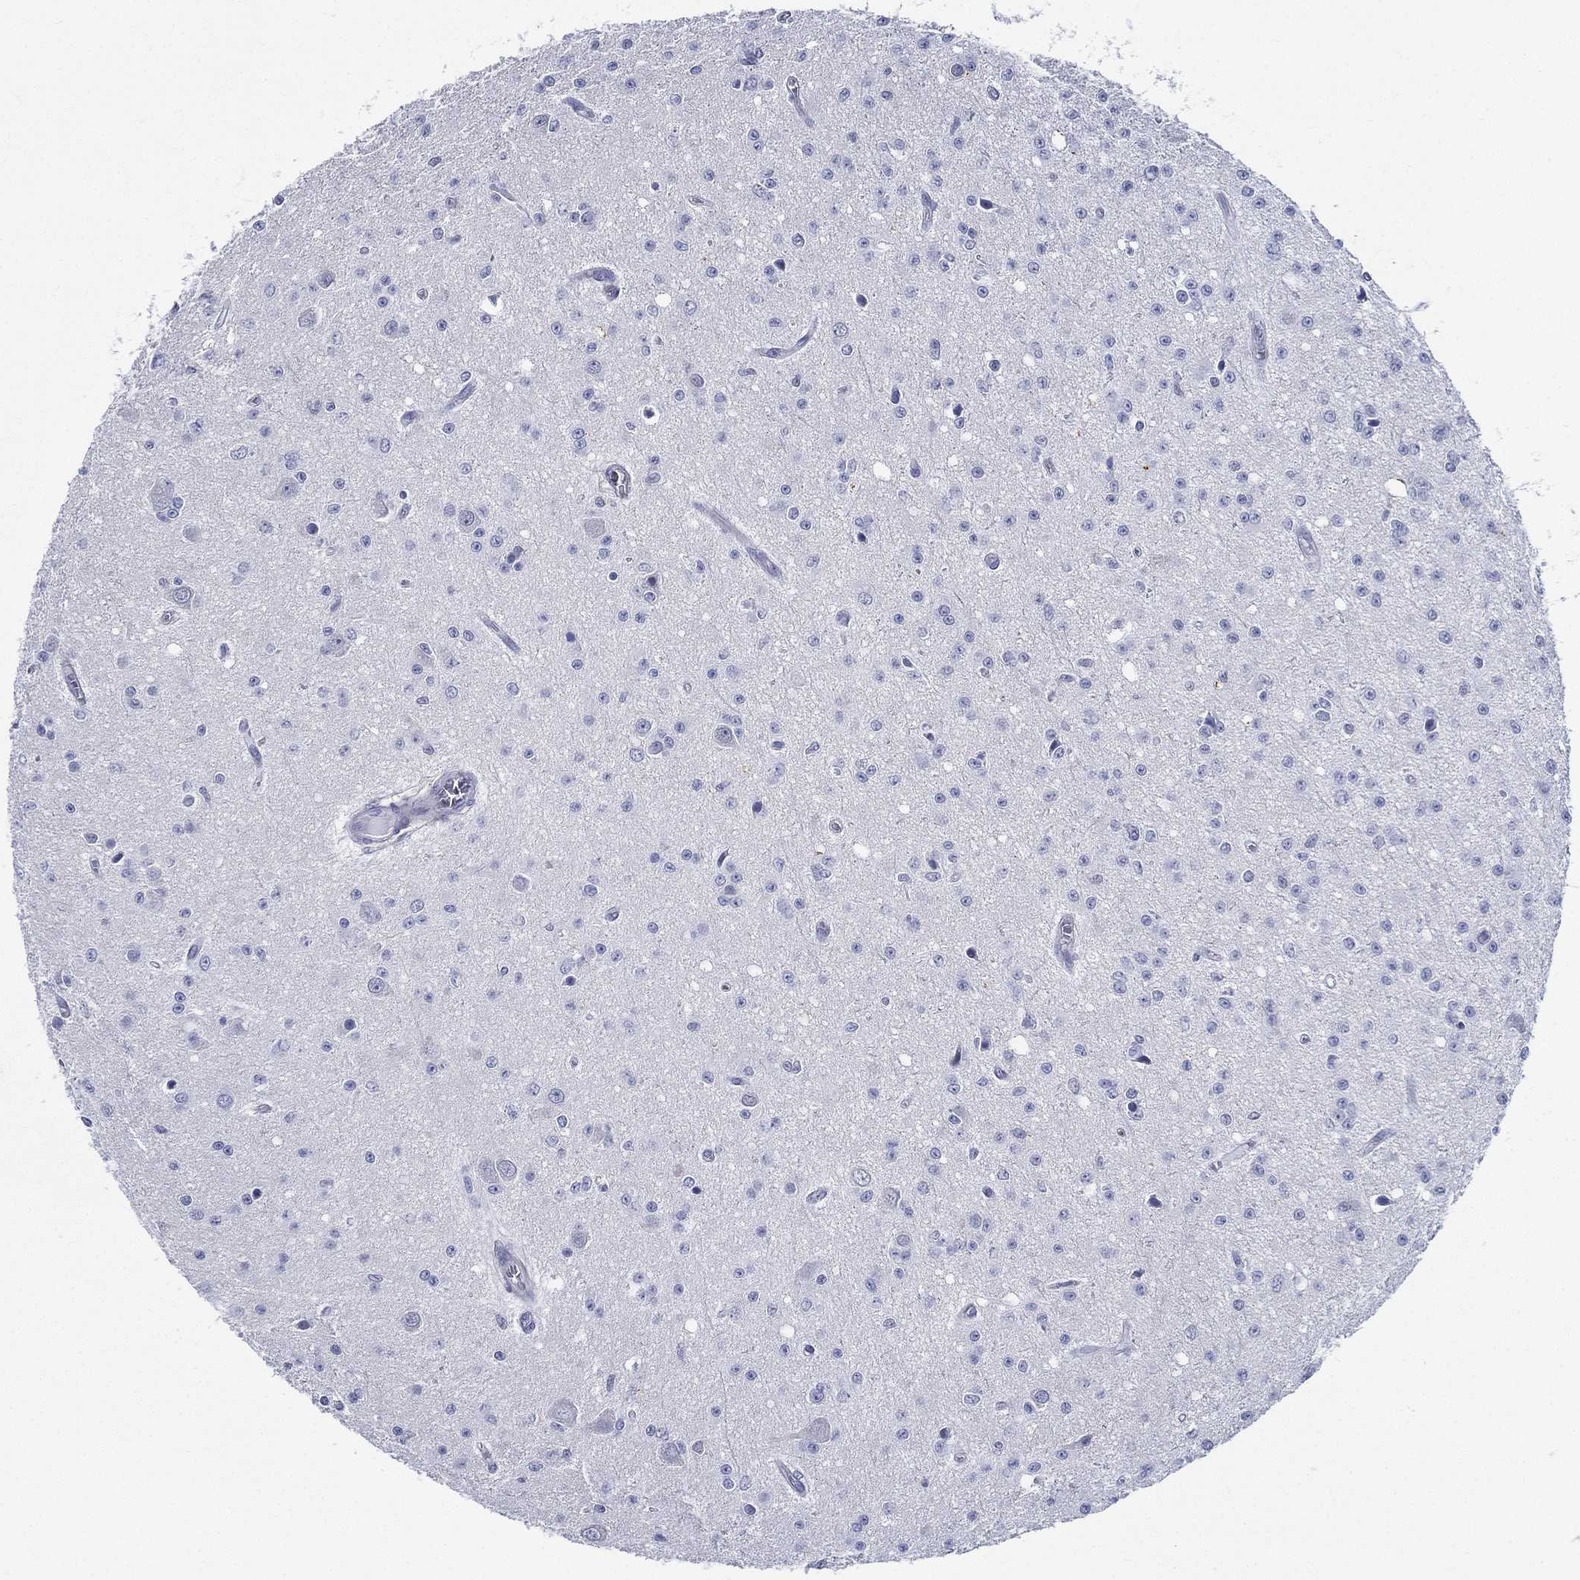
{"staining": {"intensity": "negative", "quantity": "none", "location": "none"}, "tissue": "glioma", "cell_type": "Tumor cells", "image_type": "cancer", "snomed": [{"axis": "morphology", "description": "Glioma, malignant, Low grade"}, {"axis": "topography", "description": "Brain"}], "caption": "The photomicrograph demonstrates no significant positivity in tumor cells of glioma. The staining is performed using DAB (3,3'-diaminobenzidine) brown chromogen with nuclei counter-stained in using hematoxylin.", "gene": "NEDD9", "patient": {"sex": "female", "age": 45}}